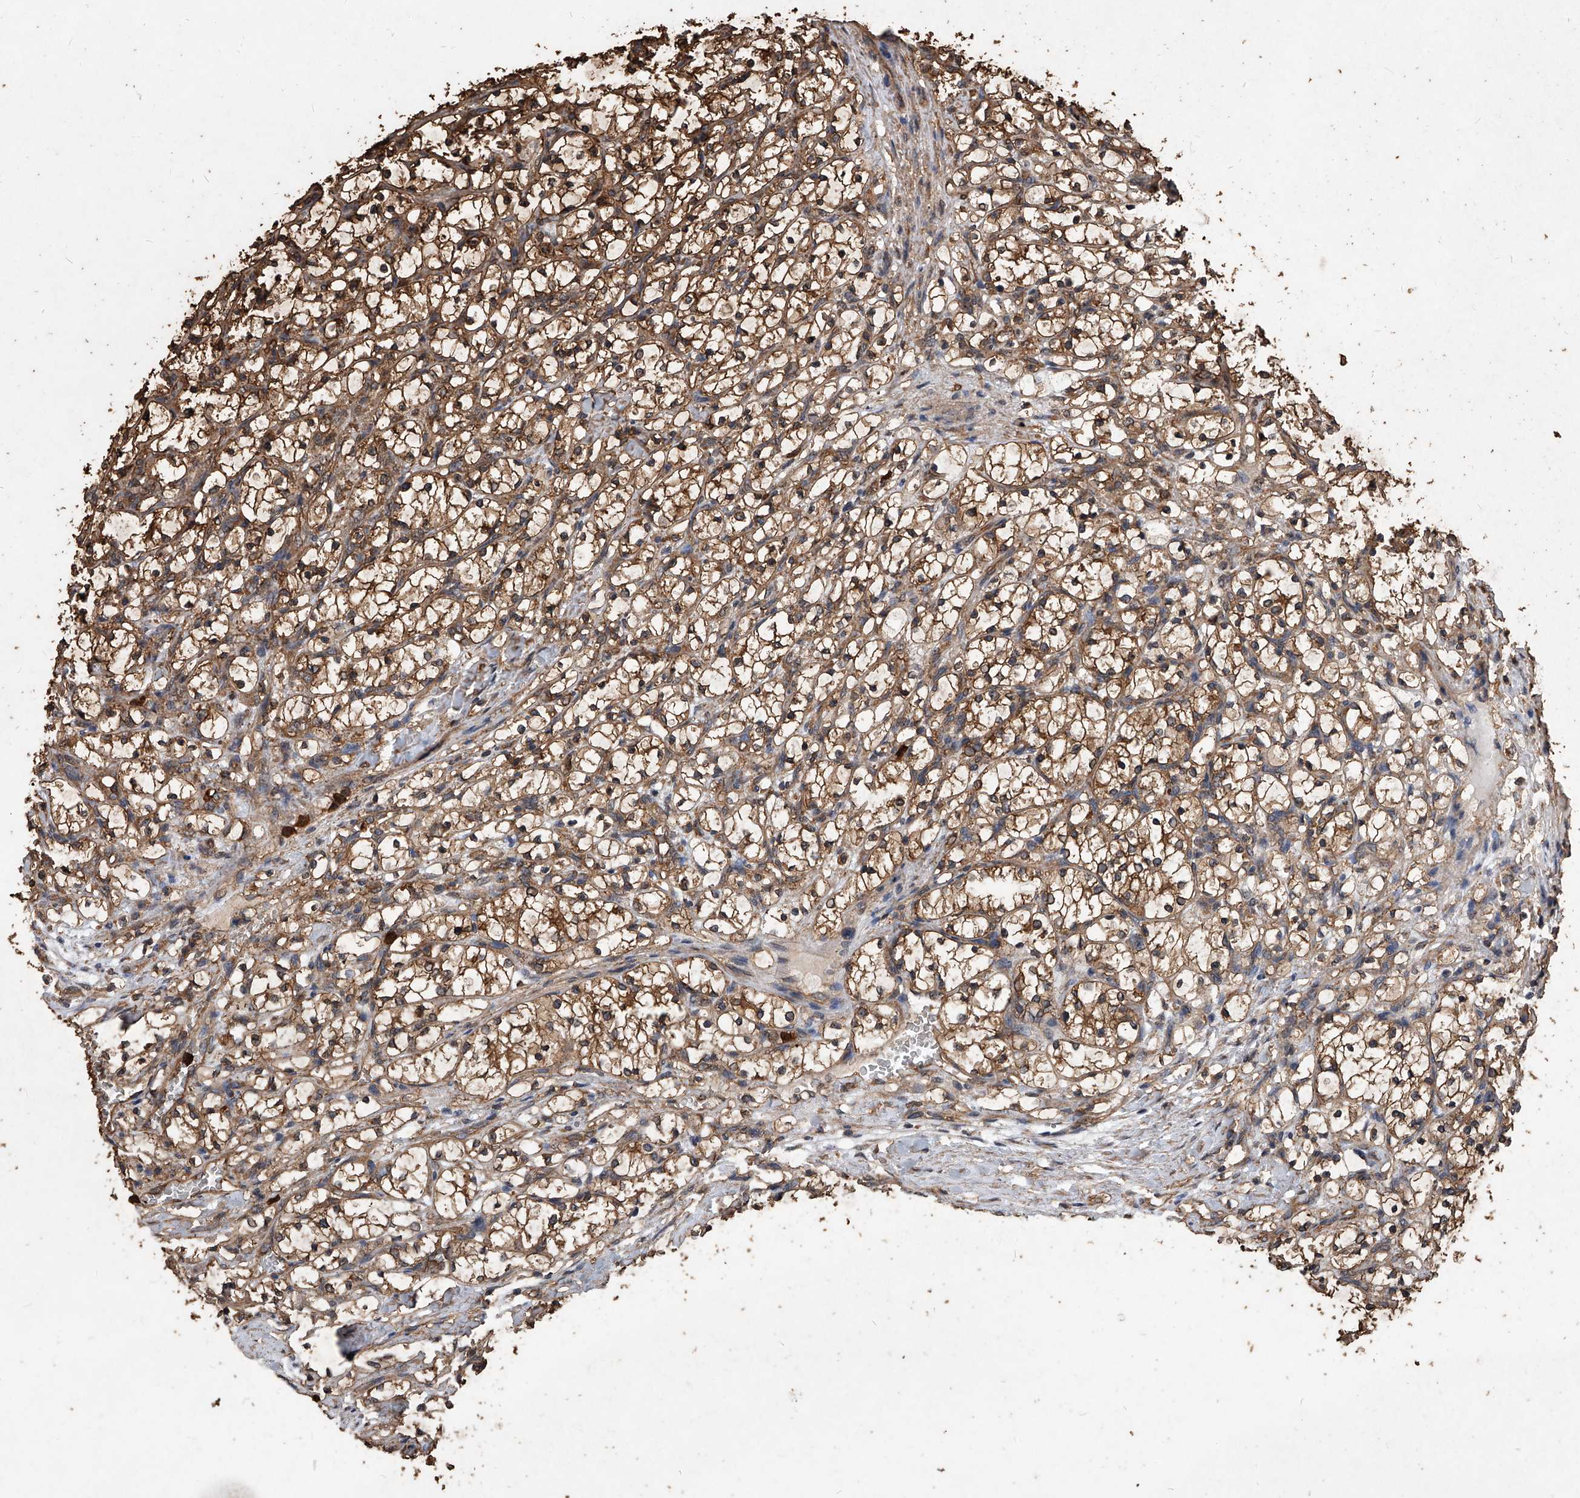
{"staining": {"intensity": "moderate", "quantity": ">75%", "location": "cytoplasmic/membranous"}, "tissue": "renal cancer", "cell_type": "Tumor cells", "image_type": "cancer", "snomed": [{"axis": "morphology", "description": "Adenocarcinoma, NOS"}, {"axis": "topography", "description": "Kidney"}], "caption": "High-magnification brightfield microscopy of renal adenocarcinoma stained with DAB (brown) and counterstained with hematoxylin (blue). tumor cells exhibit moderate cytoplasmic/membranous expression is seen in approximately>75% of cells.", "gene": "UCP2", "patient": {"sex": "female", "age": 69}}